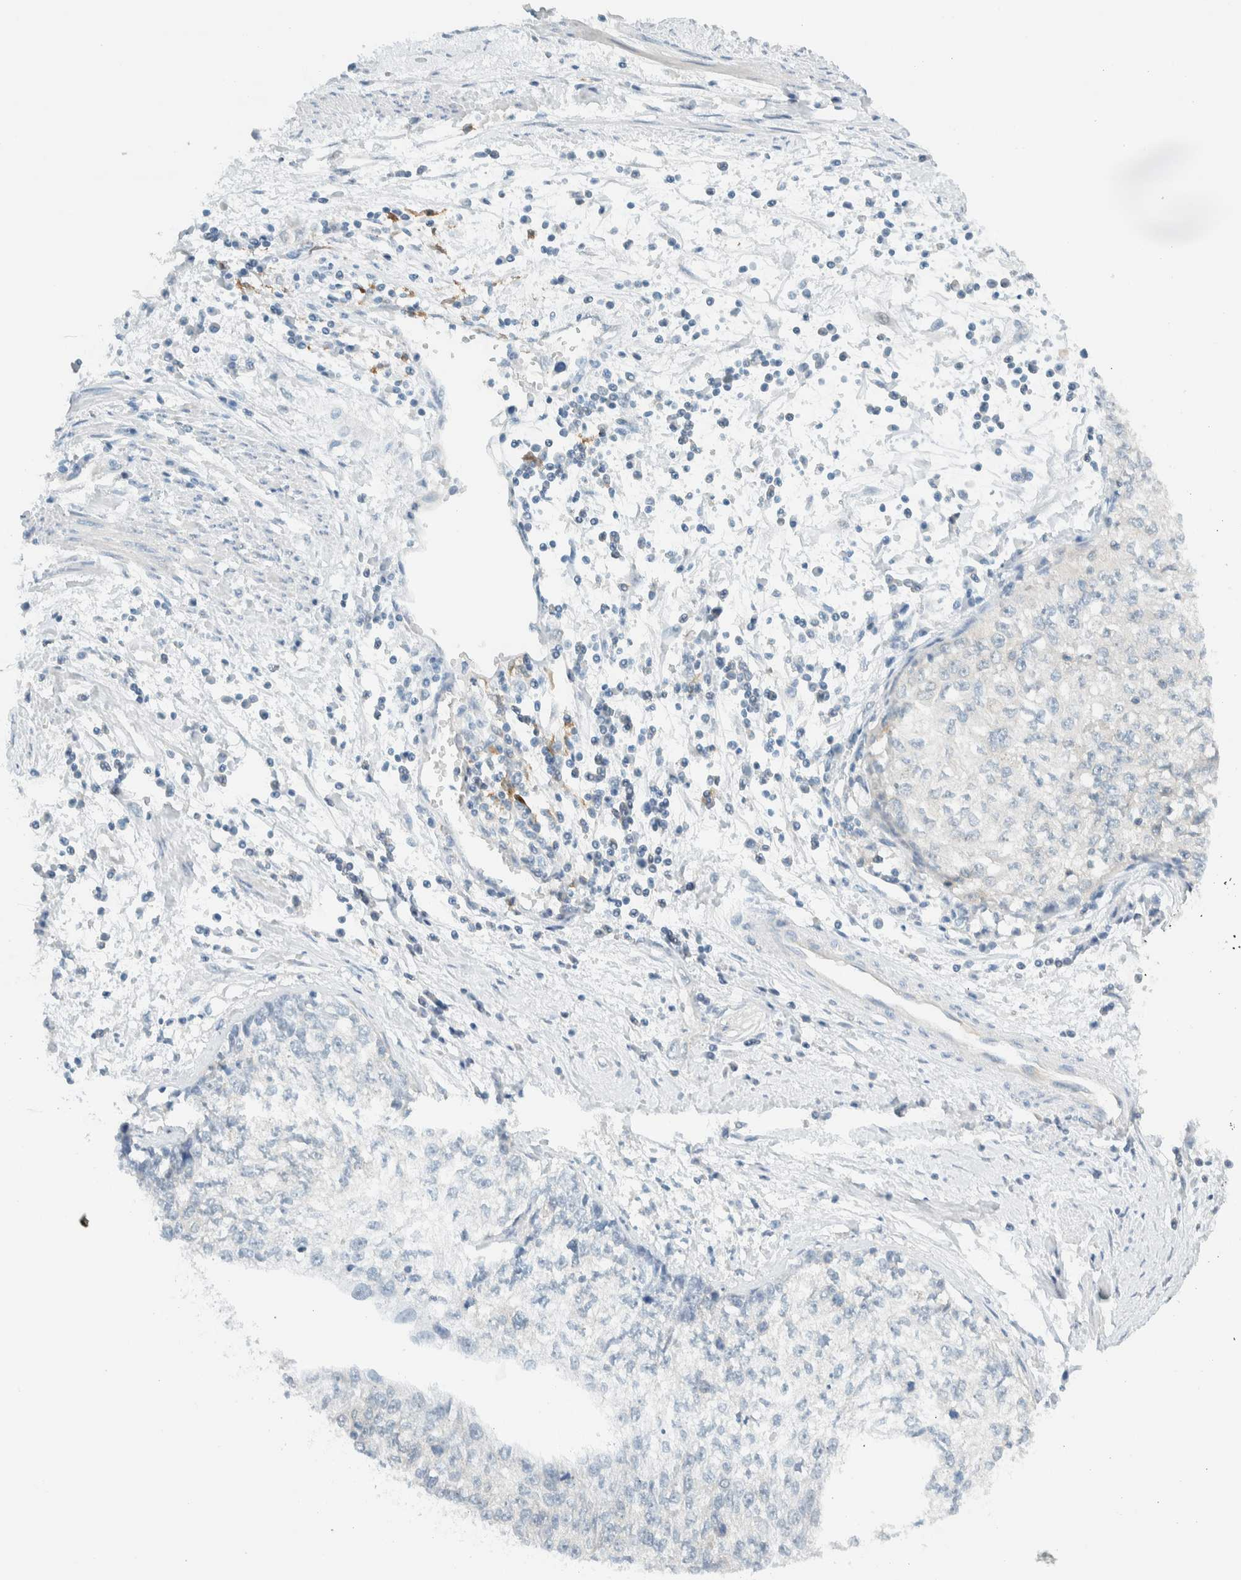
{"staining": {"intensity": "negative", "quantity": "none", "location": "none"}, "tissue": "cervical cancer", "cell_type": "Tumor cells", "image_type": "cancer", "snomed": [{"axis": "morphology", "description": "Squamous cell carcinoma, NOS"}, {"axis": "topography", "description": "Cervix"}], "caption": "DAB (3,3'-diaminobenzidine) immunohistochemical staining of cervical cancer demonstrates no significant staining in tumor cells.", "gene": "NDE1", "patient": {"sex": "female", "age": 57}}